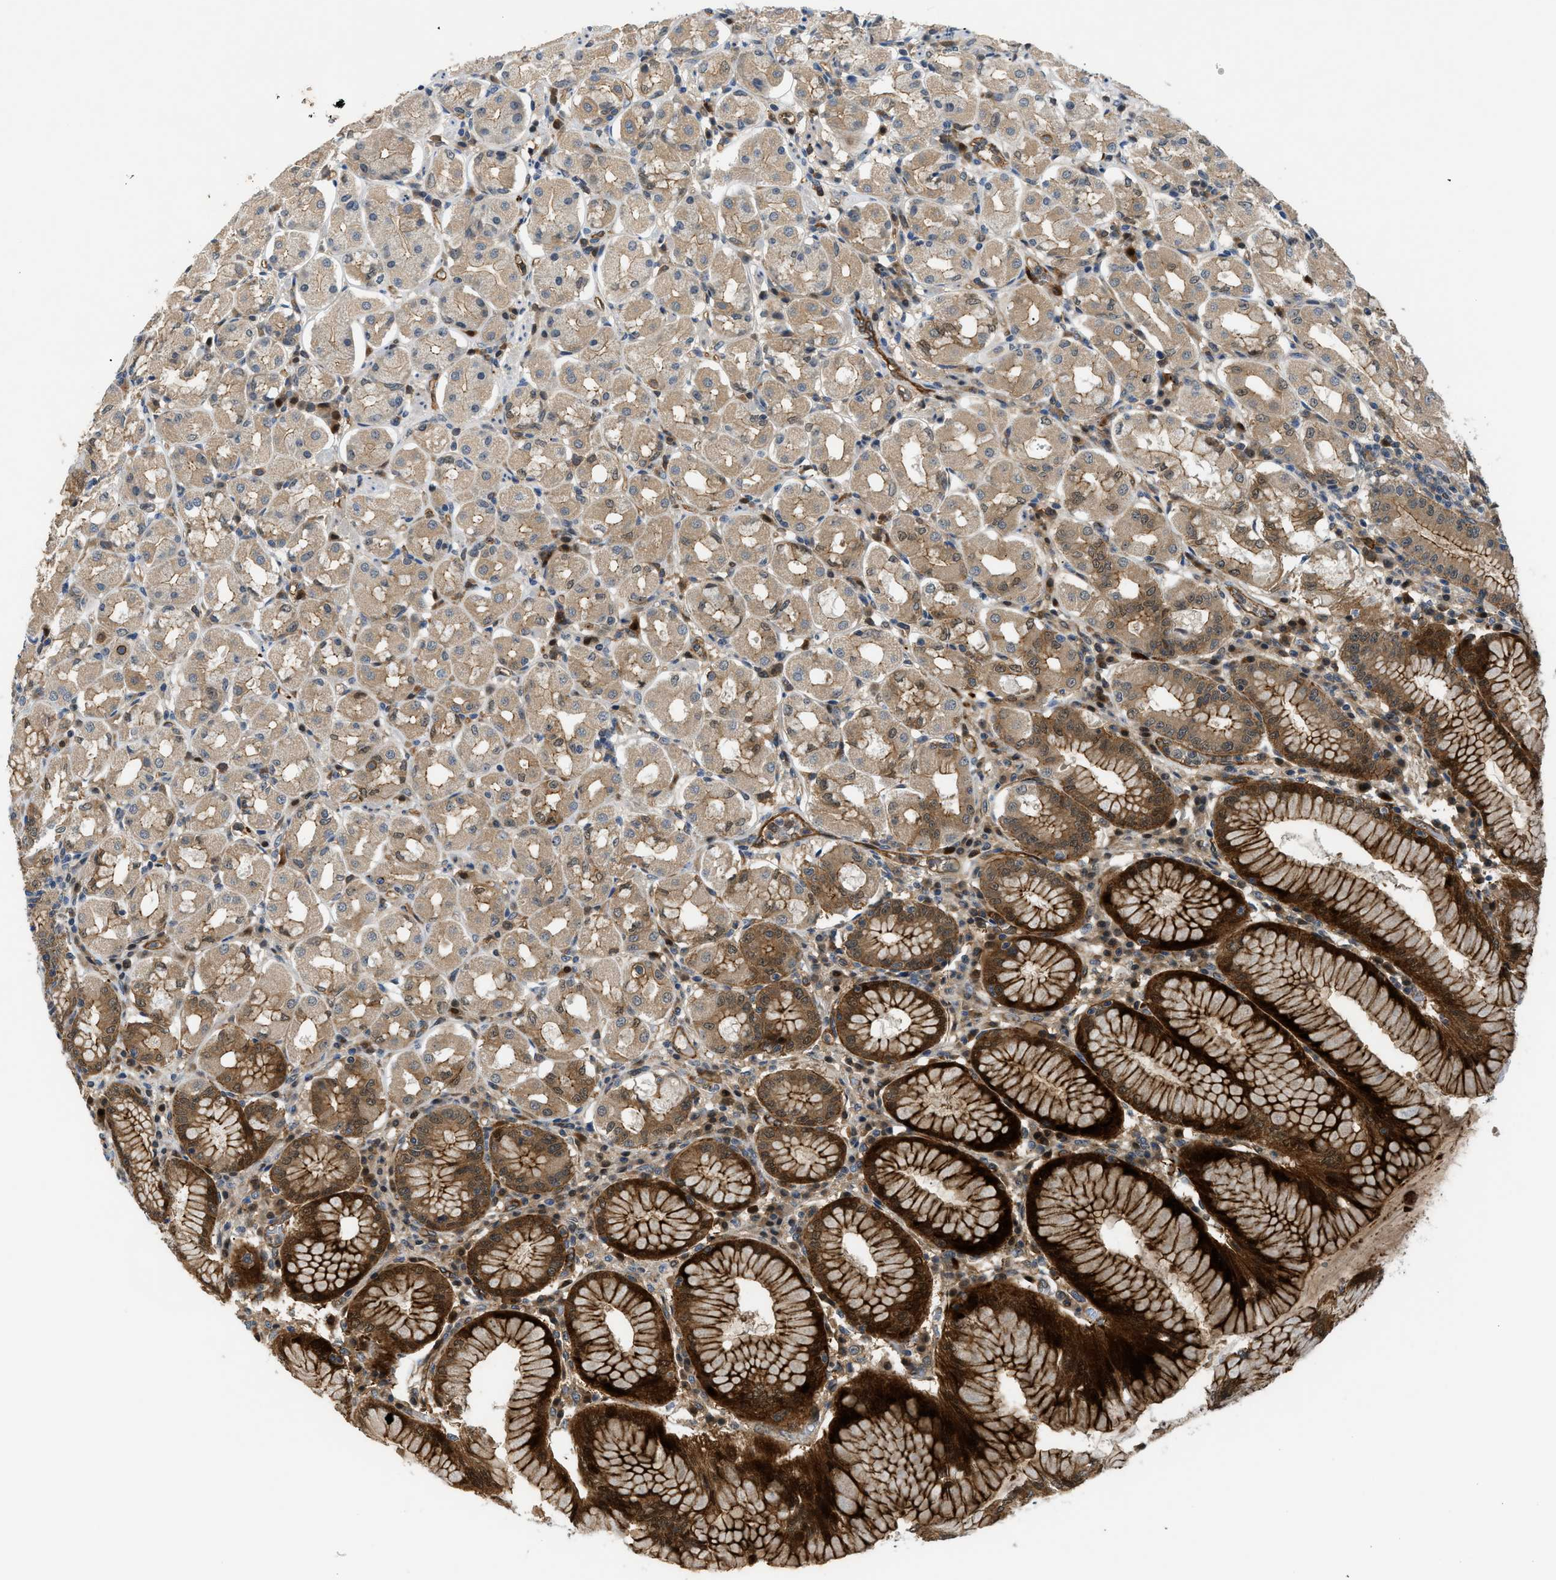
{"staining": {"intensity": "strong", "quantity": "25%-75%", "location": "cytoplasmic/membranous,nuclear"}, "tissue": "stomach", "cell_type": "Glandular cells", "image_type": "normal", "snomed": [{"axis": "morphology", "description": "Normal tissue, NOS"}, {"axis": "topography", "description": "Stomach"}, {"axis": "topography", "description": "Stomach, lower"}], "caption": "Stomach stained with IHC shows strong cytoplasmic/membranous,nuclear positivity in about 25%-75% of glandular cells. The staining was performed using DAB, with brown indicating positive protein expression. Nuclei are stained blue with hematoxylin.", "gene": "TRAK2", "patient": {"sex": "female", "age": 56}}